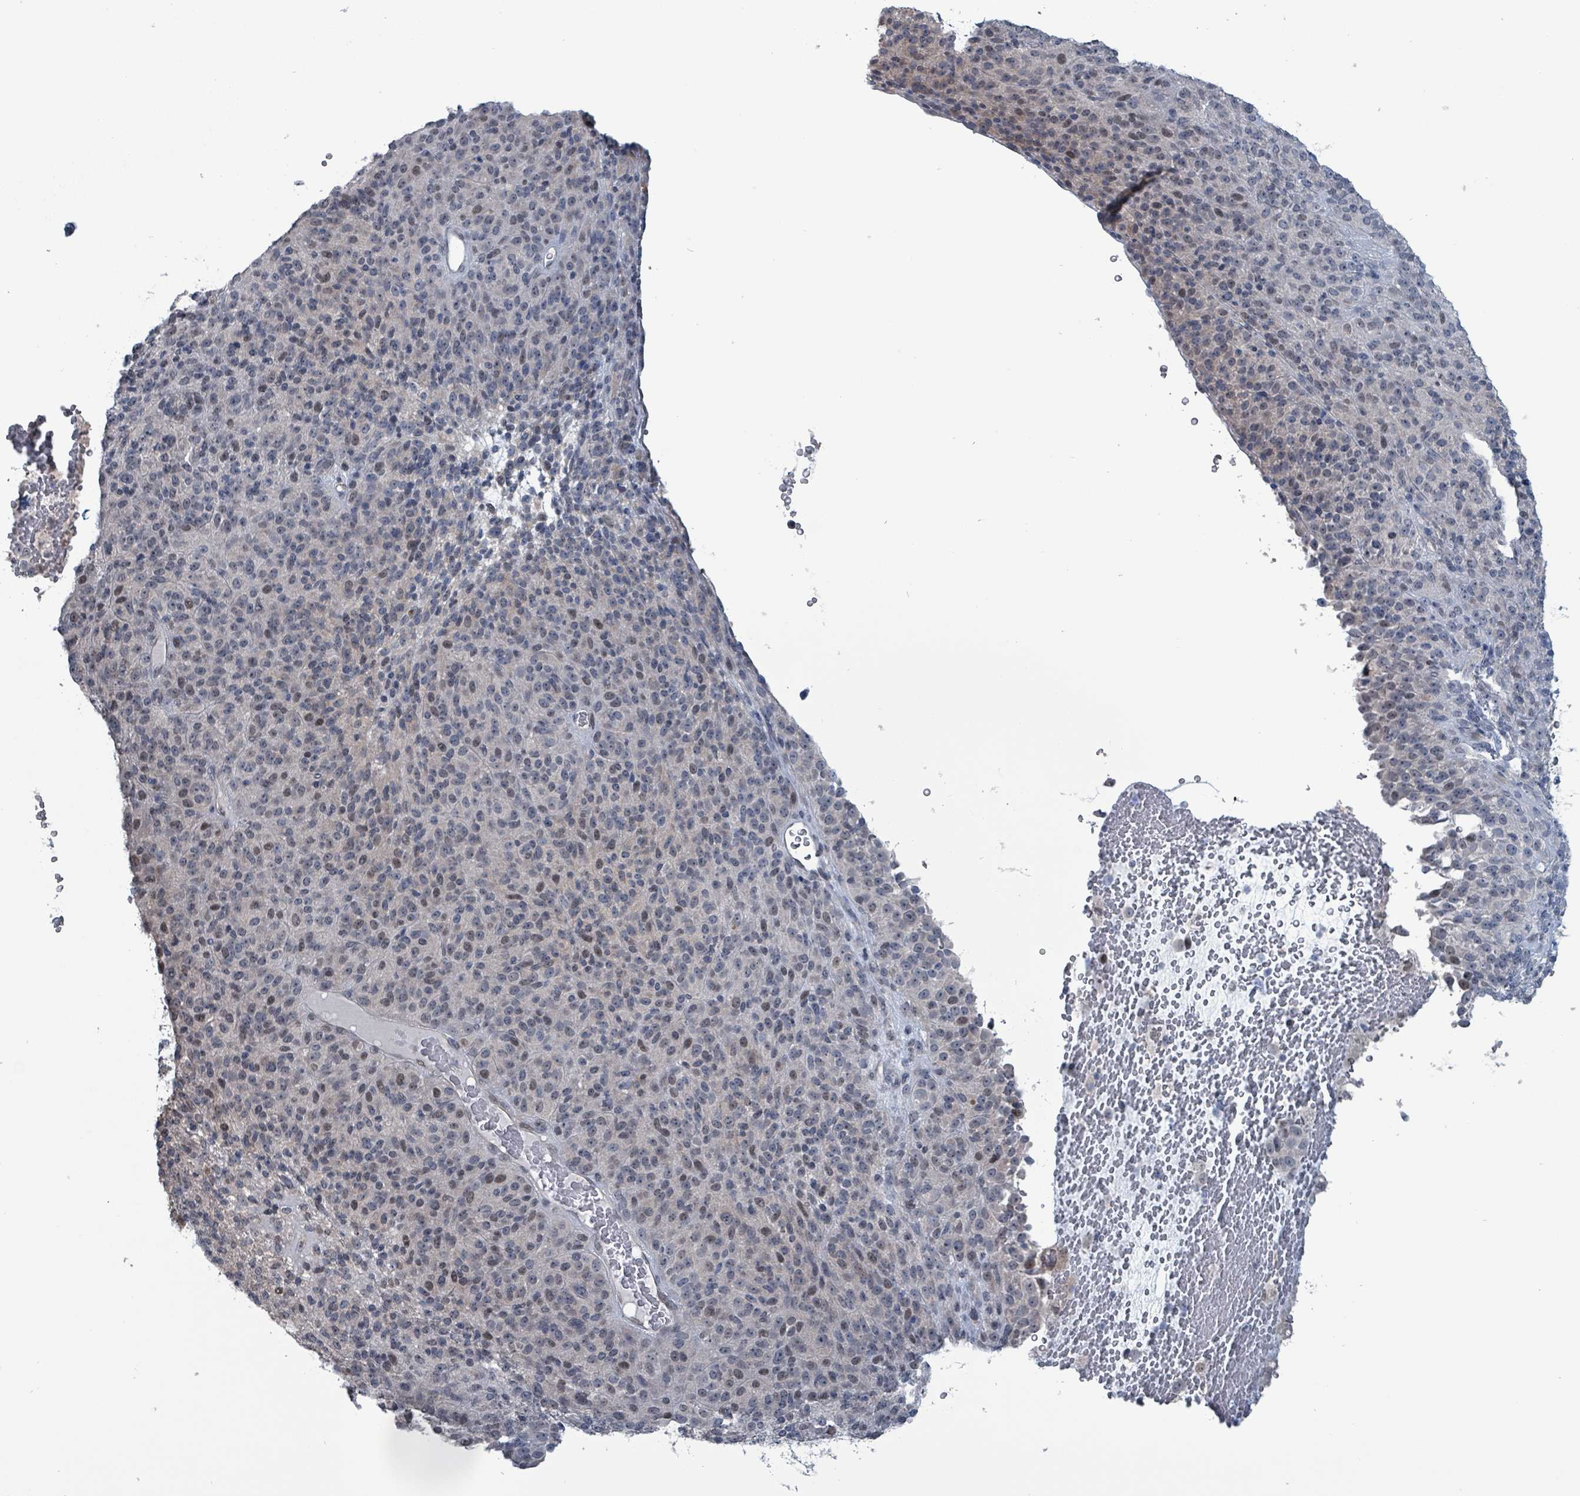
{"staining": {"intensity": "weak", "quantity": "<25%", "location": "nuclear"}, "tissue": "melanoma", "cell_type": "Tumor cells", "image_type": "cancer", "snomed": [{"axis": "morphology", "description": "Malignant melanoma, Metastatic site"}, {"axis": "topography", "description": "Brain"}], "caption": "Malignant melanoma (metastatic site) stained for a protein using immunohistochemistry (IHC) reveals no positivity tumor cells.", "gene": "BIVM", "patient": {"sex": "female", "age": 56}}